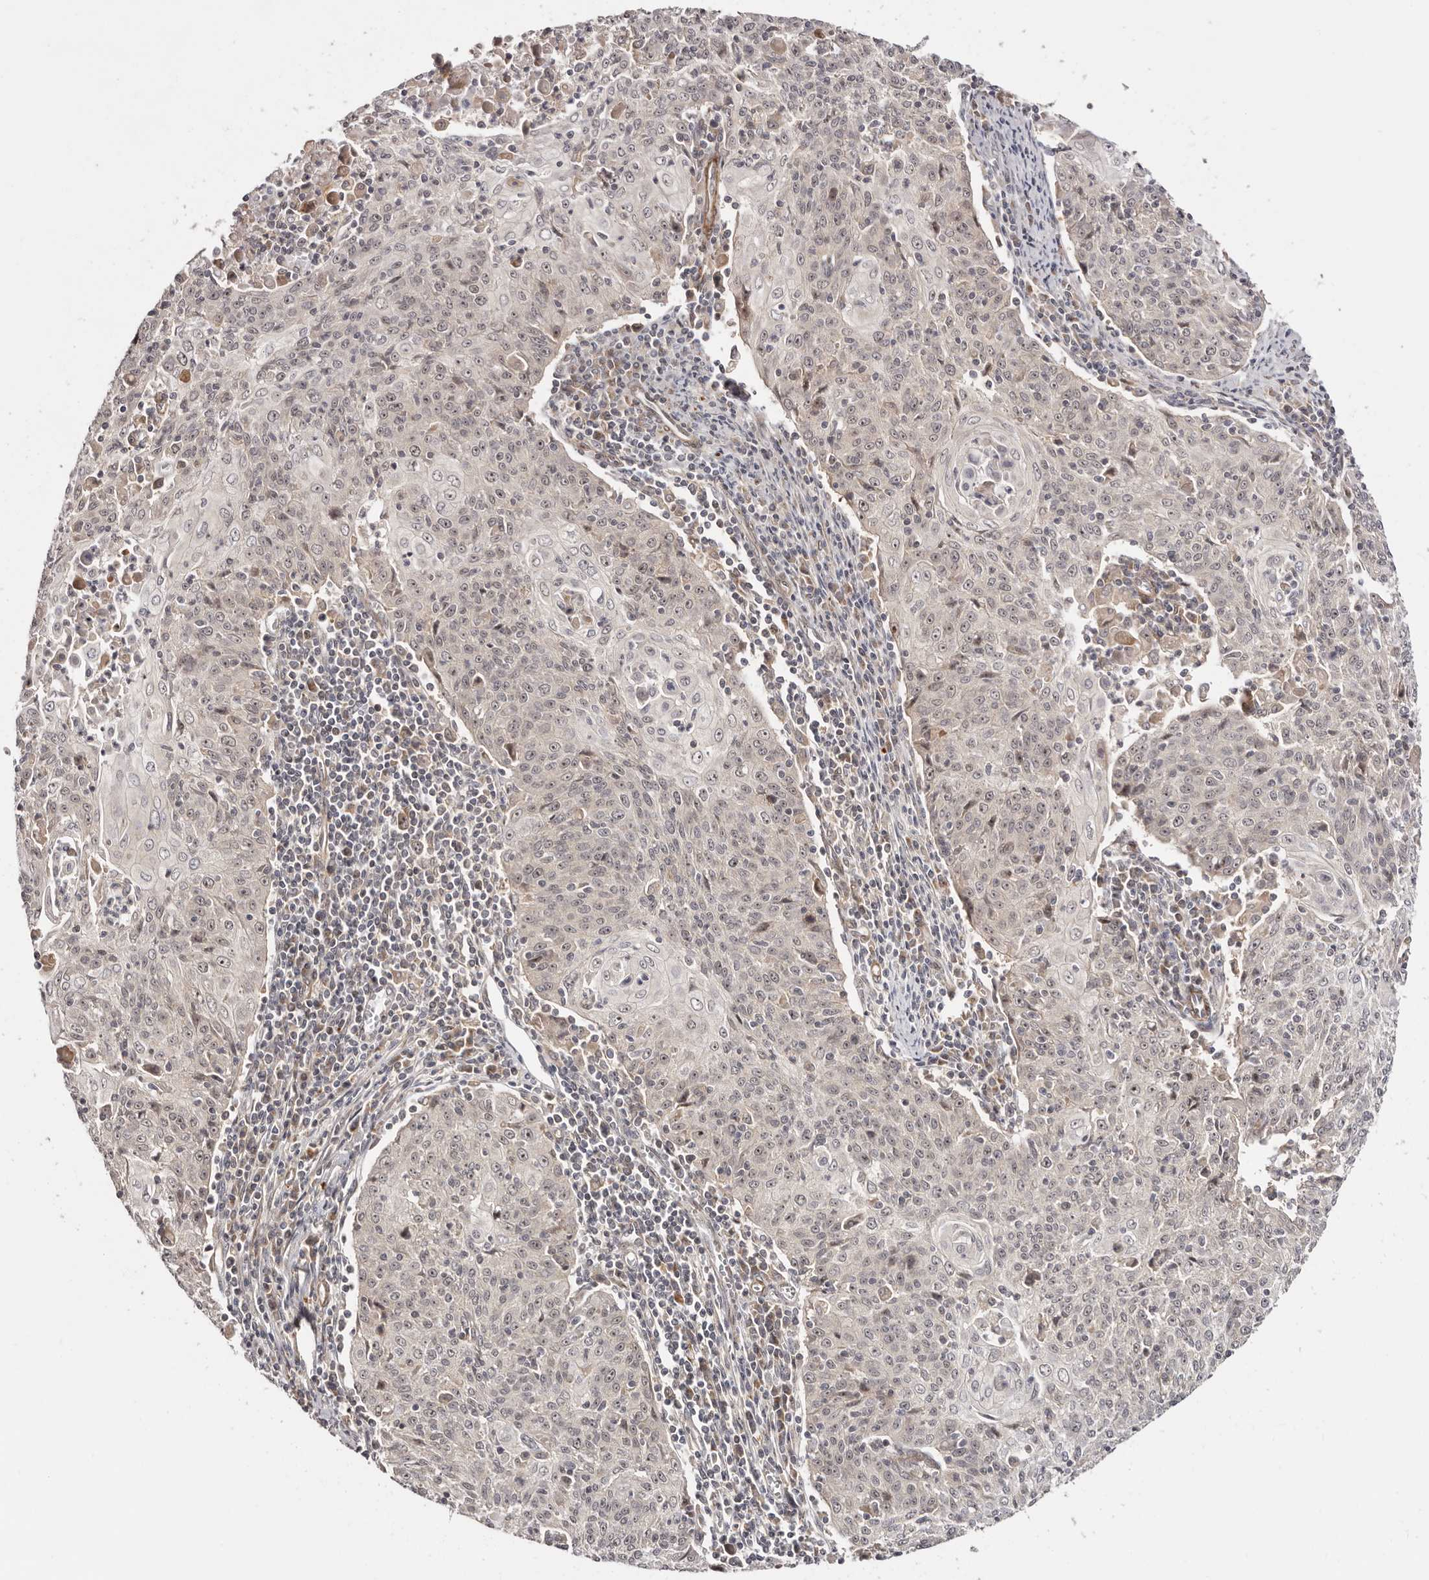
{"staining": {"intensity": "negative", "quantity": "none", "location": "none"}, "tissue": "cervical cancer", "cell_type": "Tumor cells", "image_type": "cancer", "snomed": [{"axis": "morphology", "description": "Squamous cell carcinoma, NOS"}, {"axis": "topography", "description": "Cervix"}], "caption": "Tumor cells are negative for brown protein staining in squamous cell carcinoma (cervical). (DAB (3,3'-diaminobenzidine) immunohistochemistry (IHC) visualized using brightfield microscopy, high magnification).", "gene": "MICAL2", "patient": {"sex": "female", "age": 48}}